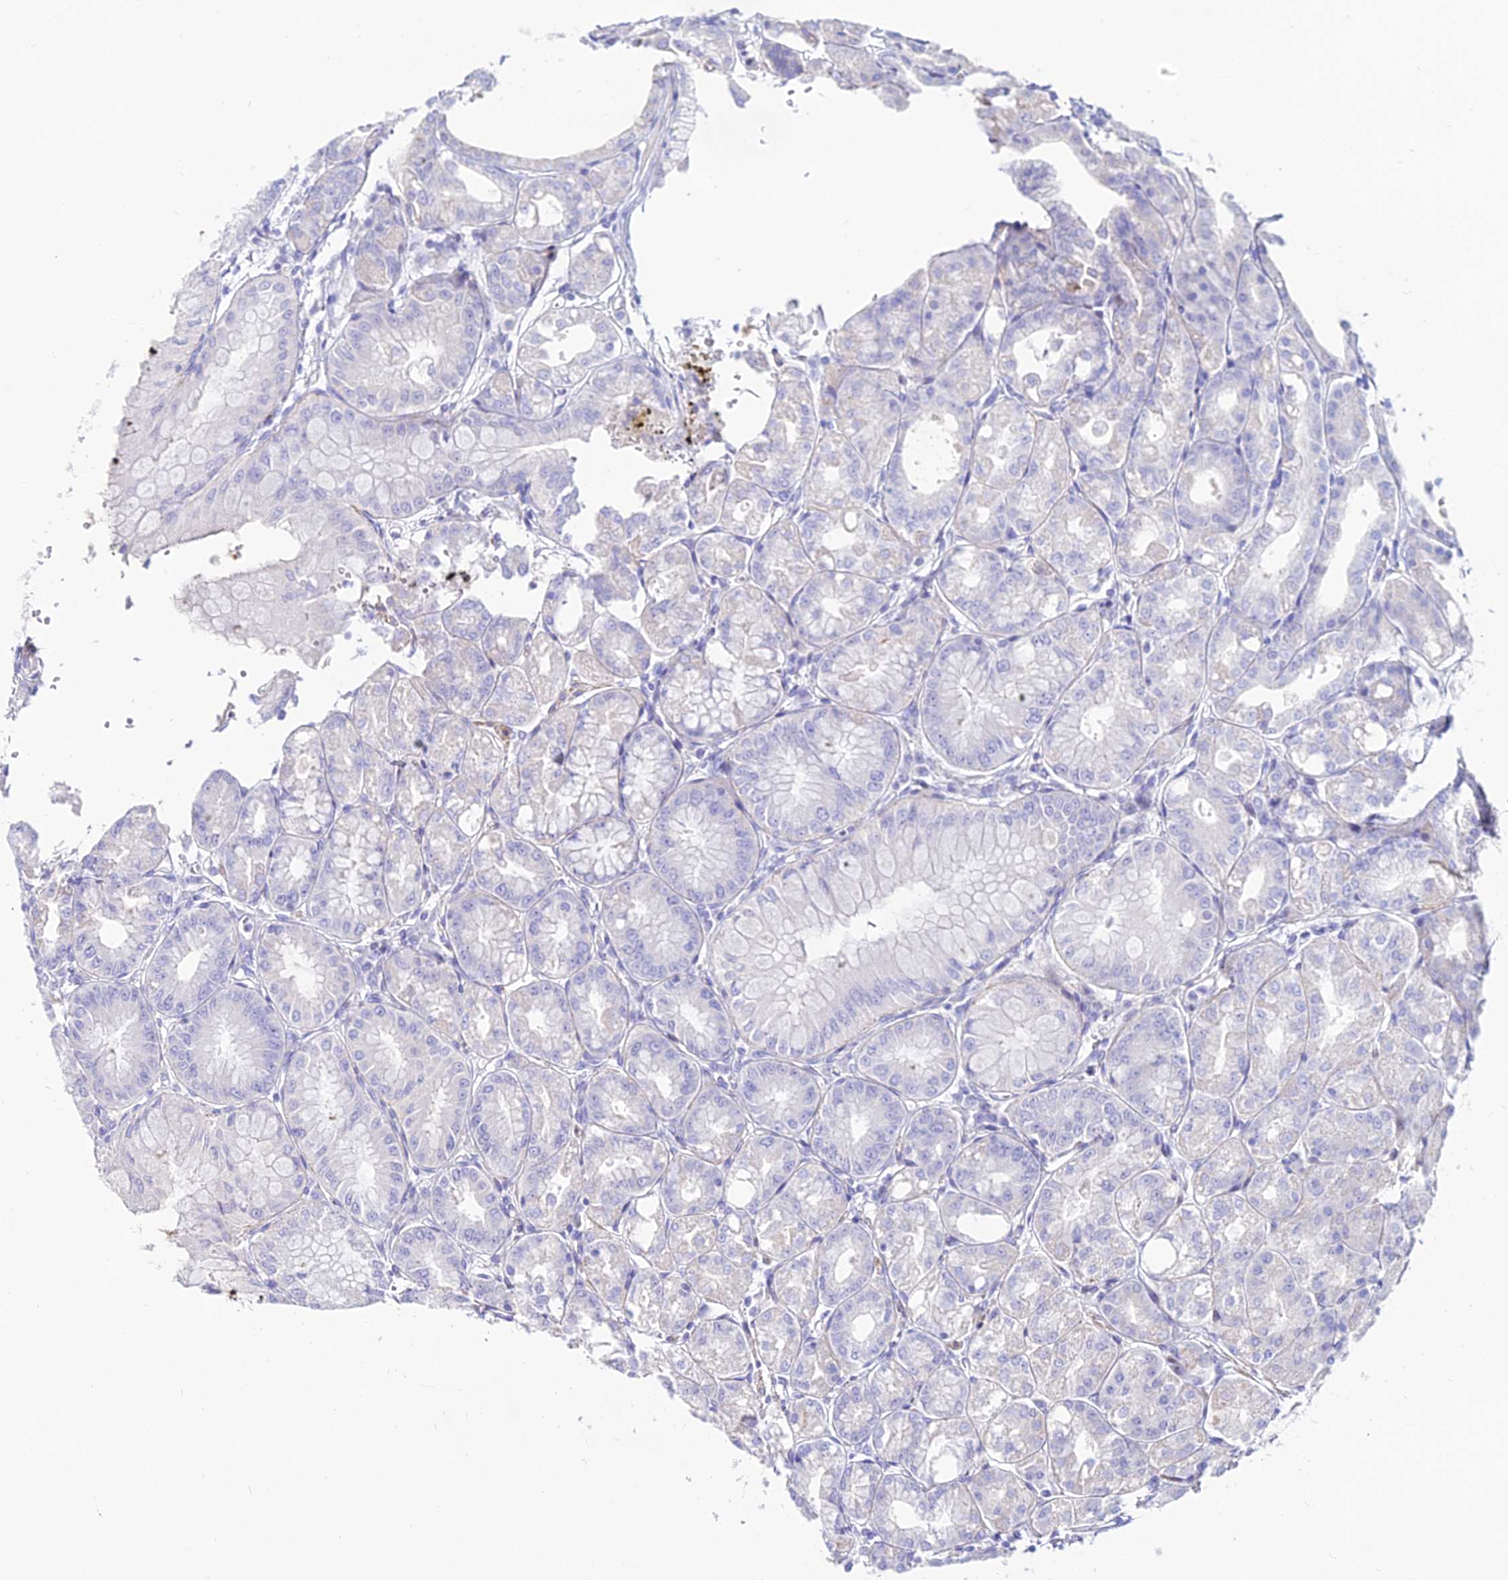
{"staining": {"intensity": "moderate", "quantity": "<25%", "location": "cytoplasmic/membranous"}, "tissue": "stomach", "cell_type": "Glandular cells", "image_type": "normal", "snomed": [{"axis": "morphology", "description": "Normal tissue, NOS"}, {"axis": "topography", "description": "Stomach, lower"}], "caption": "Immunohistochemical staining of benign human stomach demonstrates low levels of moderate cytoplasmic/membranous expression in approximately <25% of glandular cells. (Brightfield microscopy of DAB IHC at high magnification).", "gene": "DLX1", "patient": {"sex": "male", "age": 71}}